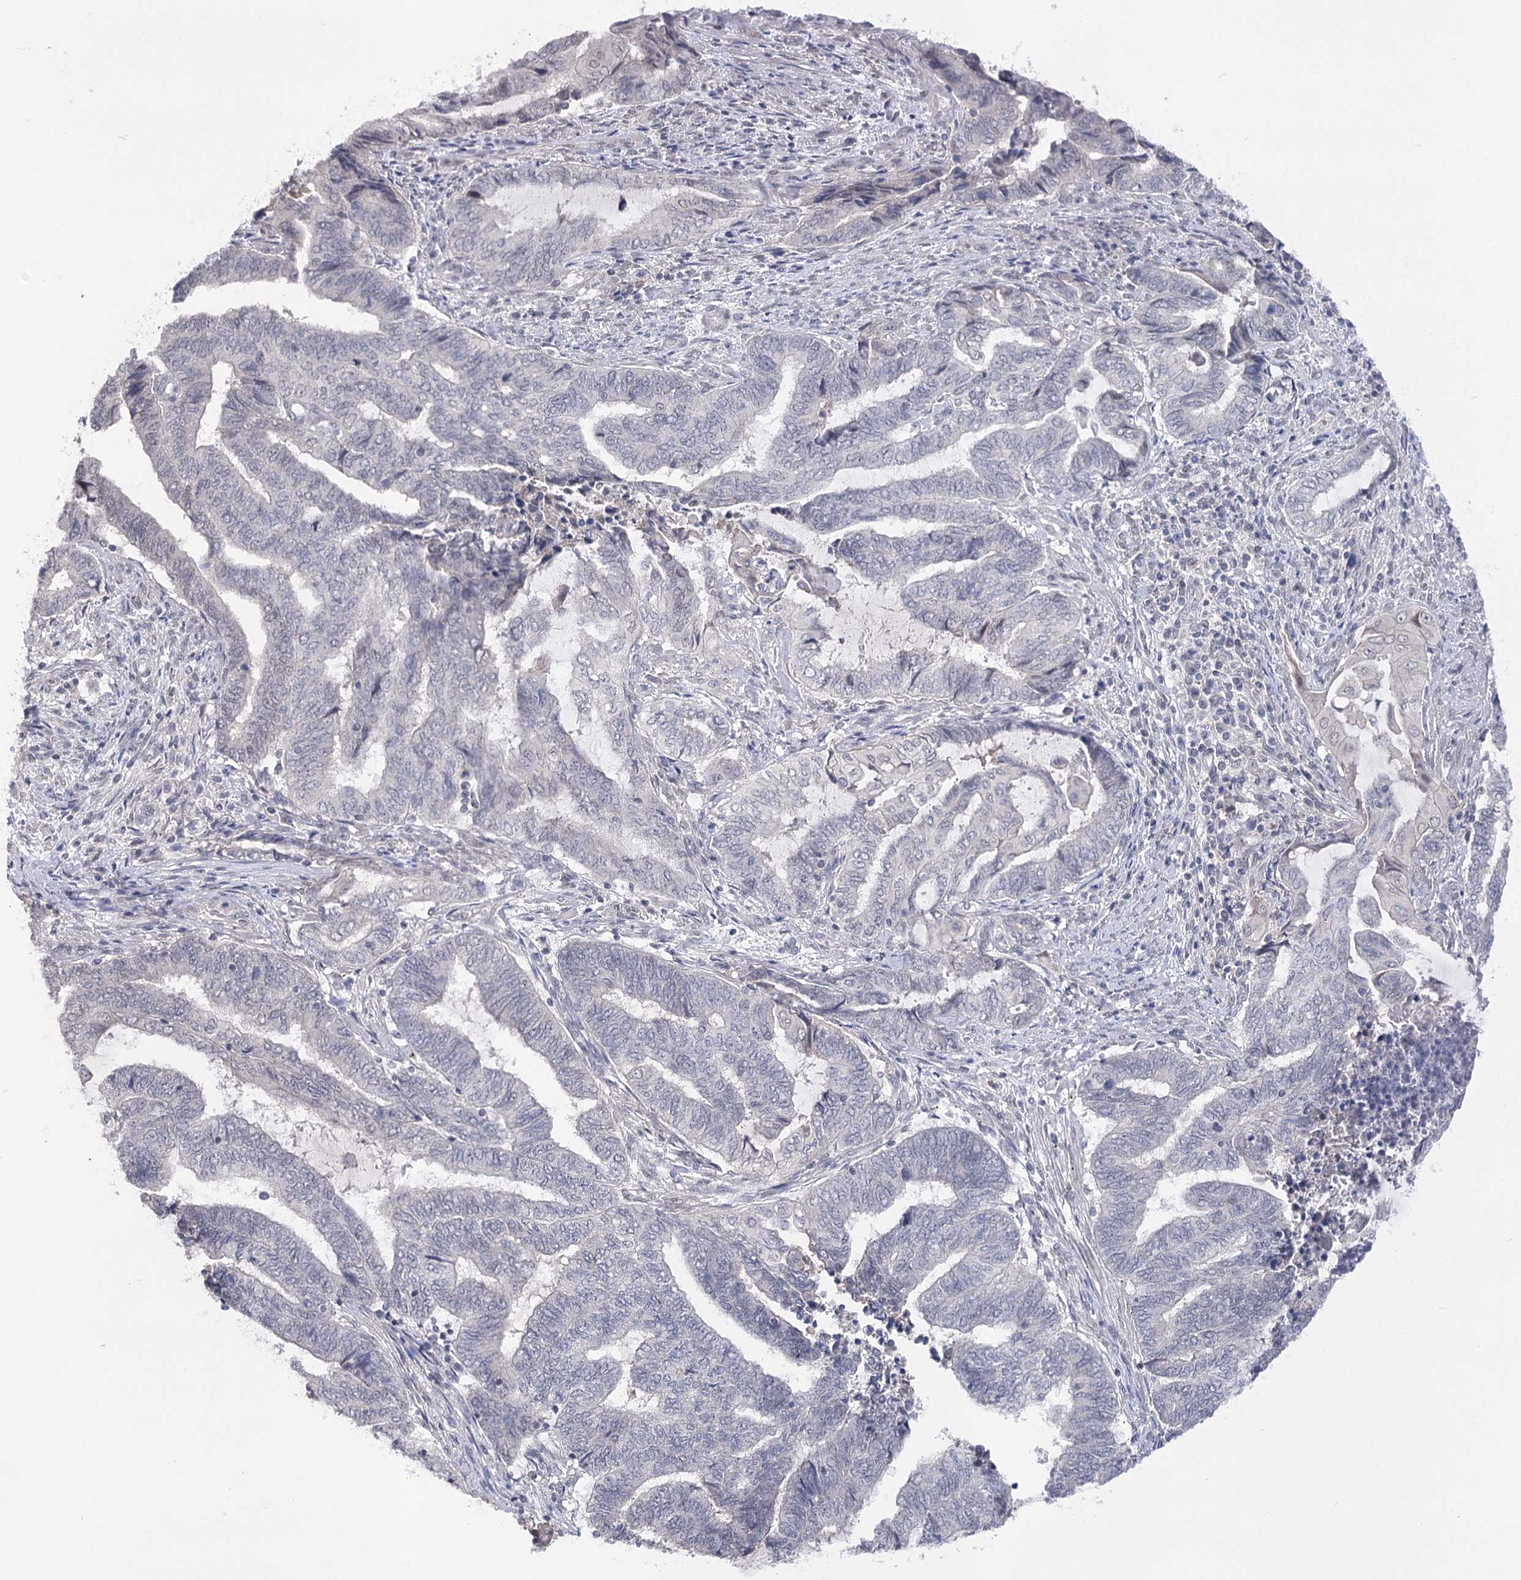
{"staining": {"intensity": "negative", "quantity": "none", "location": "none"}, "tissue": "endometrial cancer", "cell_type": "Tumor cells", "image_type": "cancer", "snomed": [{"axis": "morphology", "description": "Adenocarcinoma, NOS"}, {"axis": "topography", "description": "Uterus"}, {"axis": "topography", "description": "Endometrium"}], "caption": "Human adenocarcinoma (endometrial) stained for a protein using IHC demonstrates no expression in tumor cells.", "gene": "ATP10B", "patient": {"sex": "female", "age": 70}}